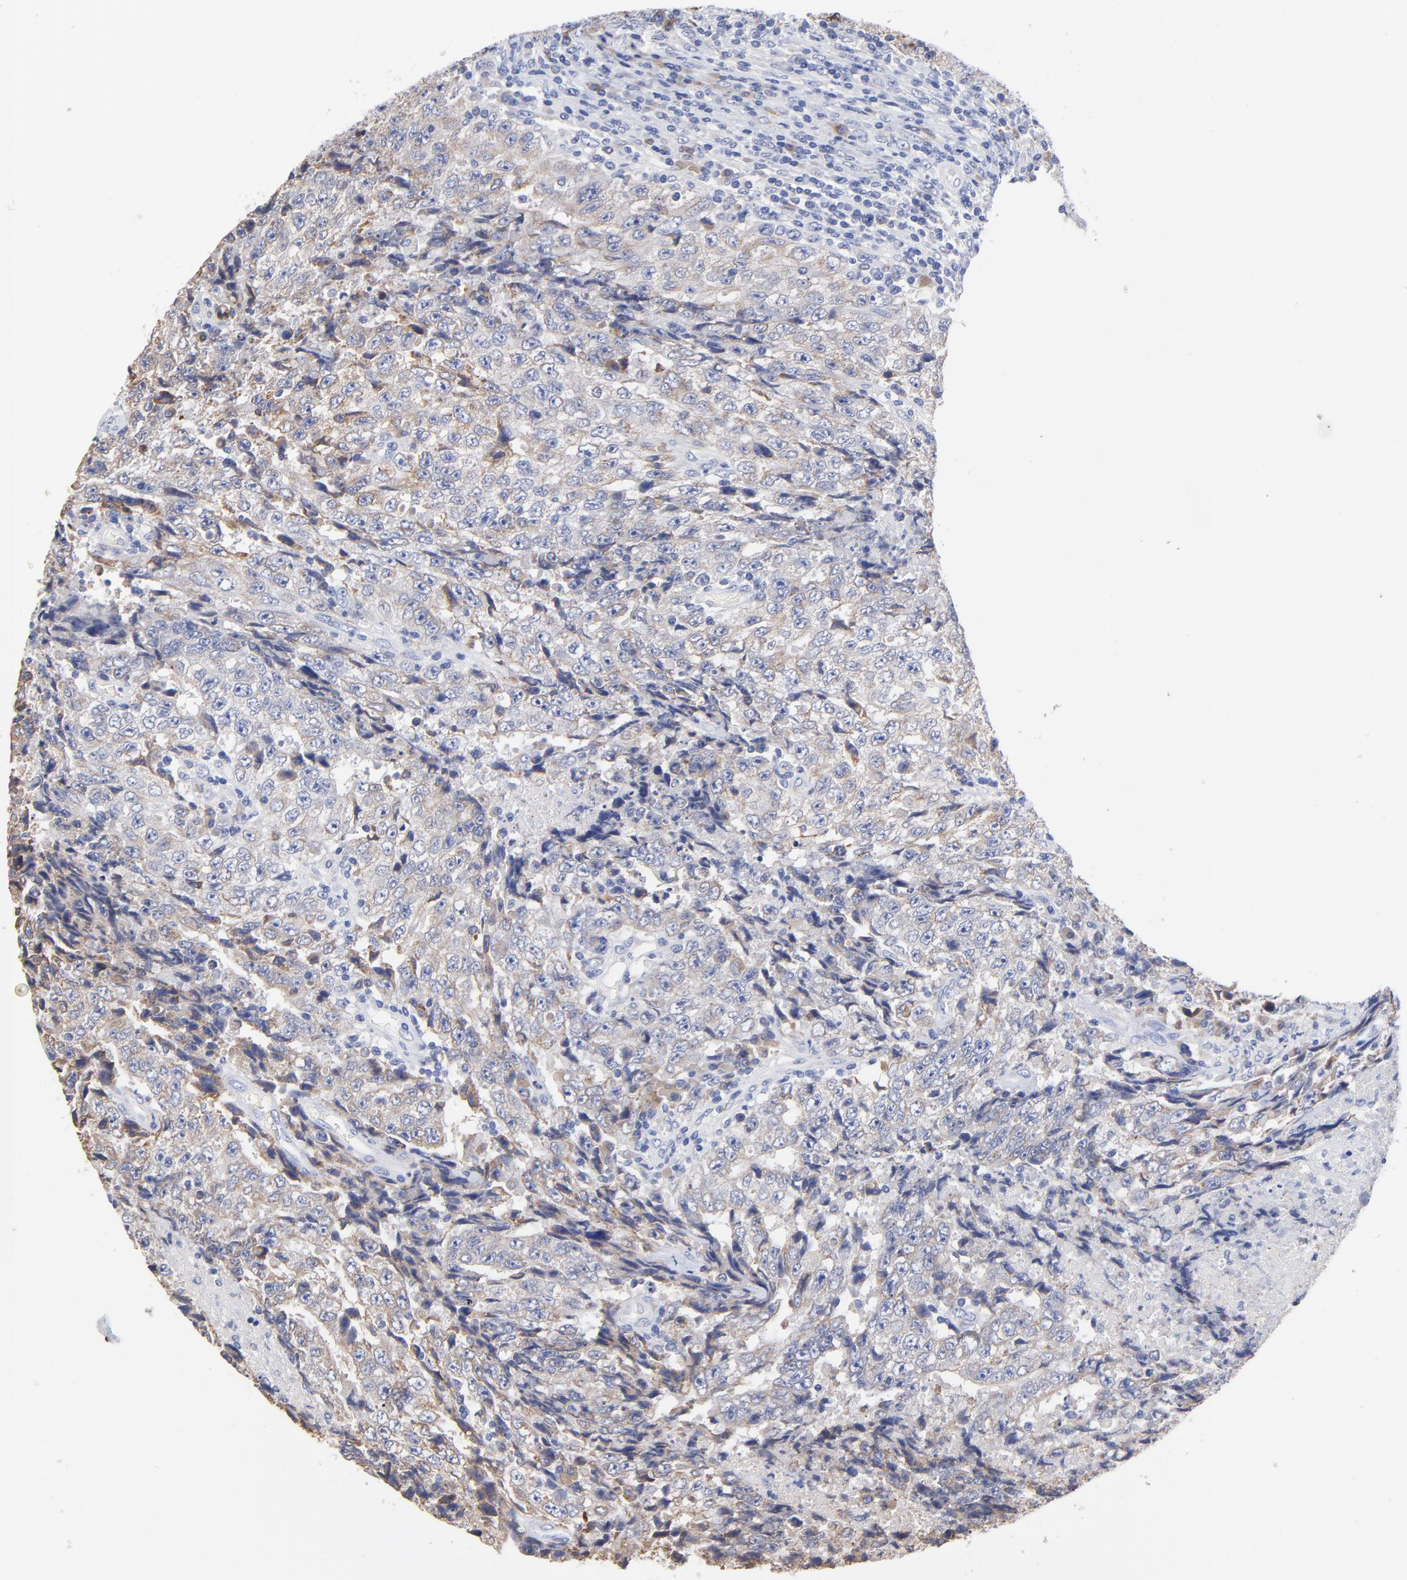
{"staining": {"intensity": "weak", "quantity": ">75%", "location": "cytoplasmic/membranous"}, "tissue": "testis cancer", "cell_type": "Tumor cells", "image_type": "cancer", "snomed": [{"axis": "morphology", "description": "Necrosis, NOS"}, {"axis": "morphology", "description": "Carcinoma, Embryonal, NOS"}, {"axis": "topography", "description": "Testis"}], "caption": "Immunohistochemistry (IHC) staining of embryonal carcinoma (testis), which shows low levels of weak cytoplasmic/membranous expression in approximately >75% of tumor cells indicating weak cytoplasmic/membranous protein staining. The staining was performed using DAB (3,3'-diaminobenzidine) (brown) for protein detection and nuclei were counterstained in hematoxylin (blue).", "gene": "LAX1", "patient": {"sex": "male", "age": 19}}